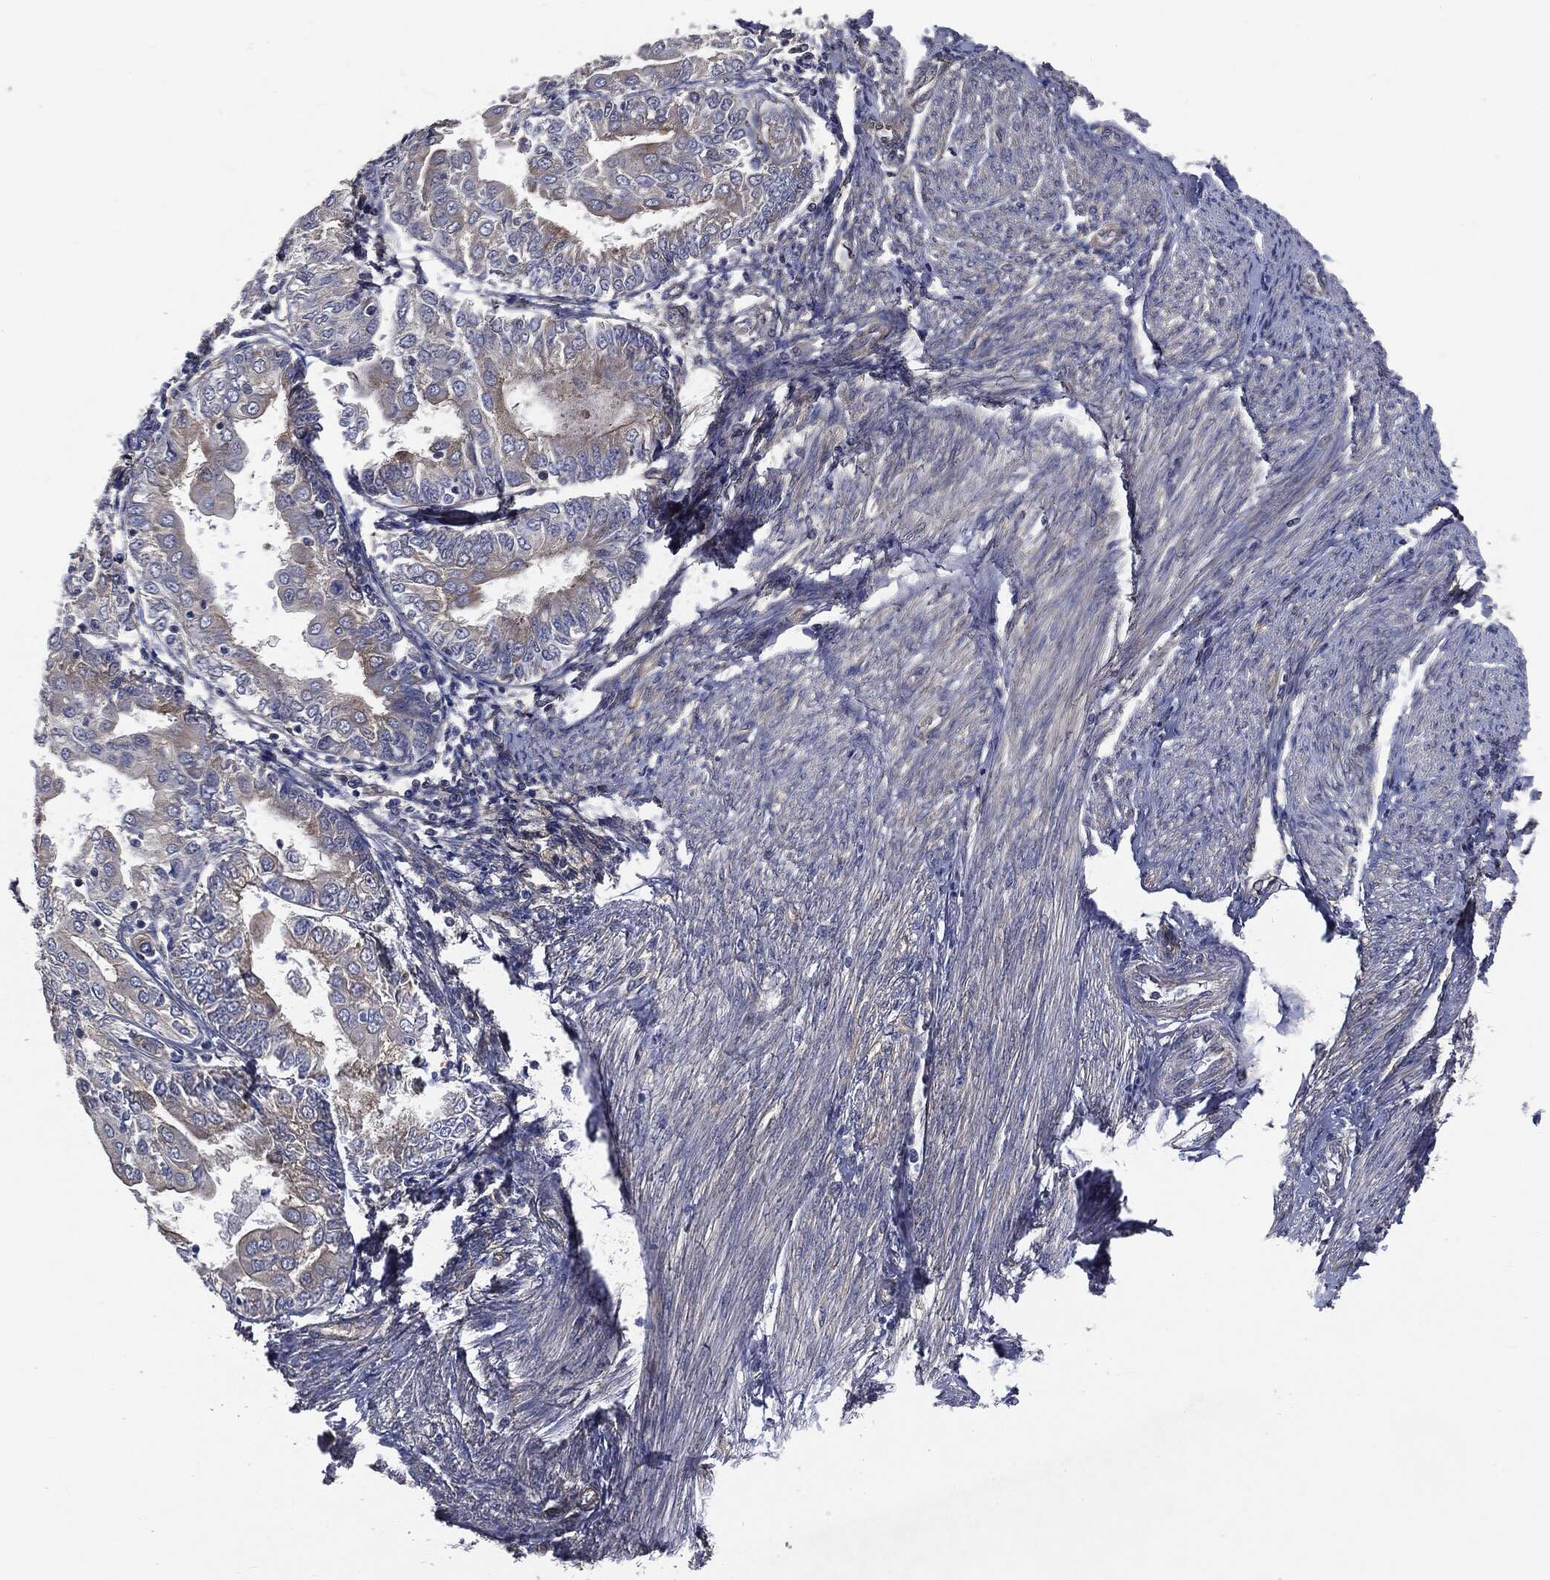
{"staining": {"intensity": "moderate", "quantity": "<25%", "location": "cytoplasmic/membranous"}, "tissue": "endometrial cancer", "cell_type": "Tumor cells", "image_type": "cancer", "snomed": [{"axis": "morphology", "description": "Adenocarcinoma, NOS"}, {"axis": "topography", "description": "Endometrium"}], "caption": "Protein staining of adenocarcinoma (endometrial) tissue demonstrates moderate cytoplasmic/membranous staining in about <25% of tumor cells. The staining is performed using DAB brown chromogen to label protein expression. The nuclei are counter-stained blue using hematoxylin.", "gene": "EPS15L1", "patient": {"sex": "female", "age": 68}}